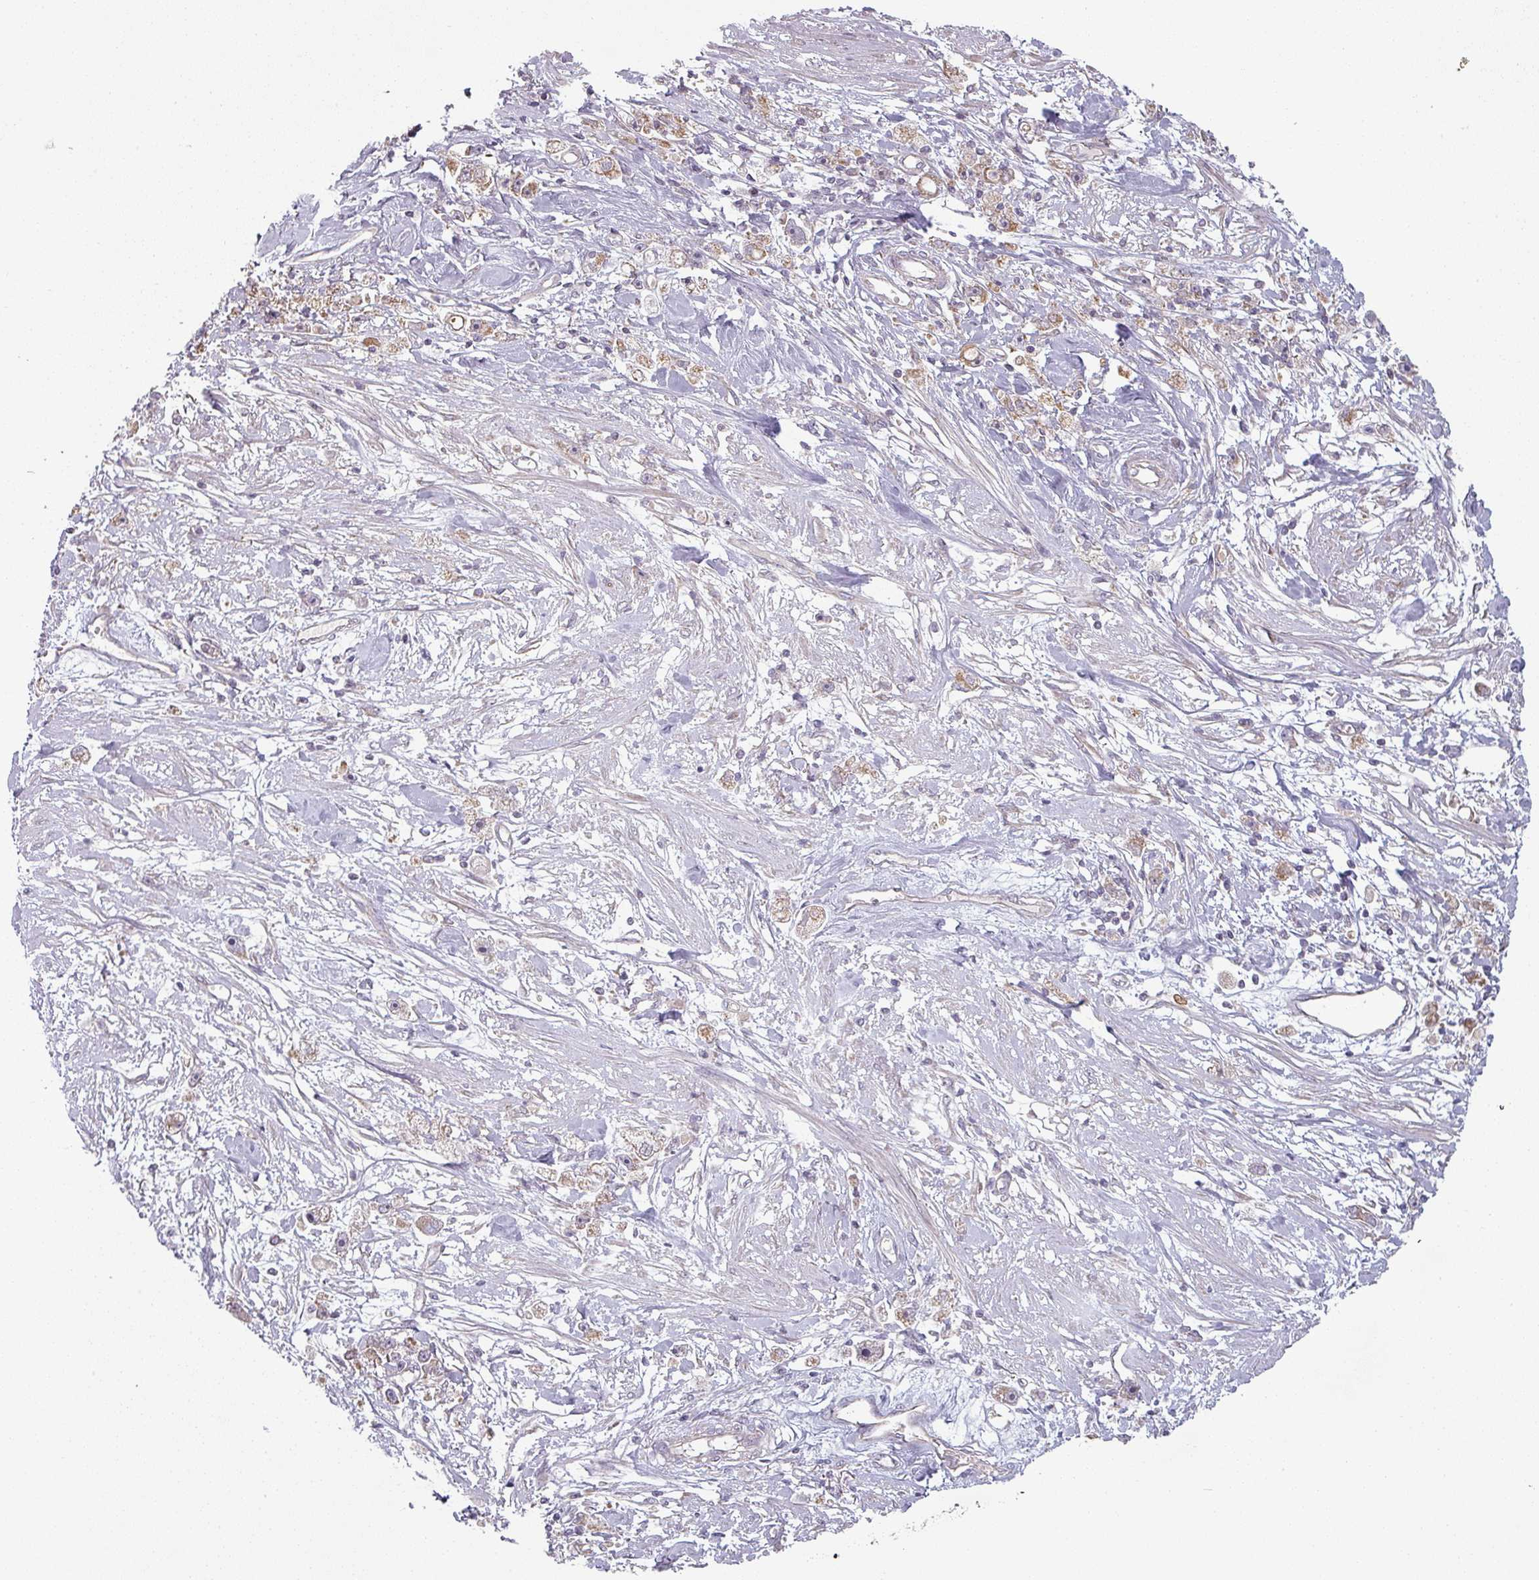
{"staining": {"intensity": "weak", "quantity": "25%-75%", "location": "cytoplasmic/membranous"}, "tissue": "stomach cancer", "cell_type": "Tumor cells", "image_type": "cancer", "snomed": [{"axis": "morphology", "description": "Adenocarcinoma, NOS"}, {"axis": "topography", "description": "Stomach"}], "caption": "Stomach adenocarcinoma stained with DAB immunohistochemistry shows low levels of weak cytoplasmic/membranous positivity in about 25%-75% of tumor cells.", "gene": "PLEKHJ1", "patient": {"sex": "female", "age": 59}}